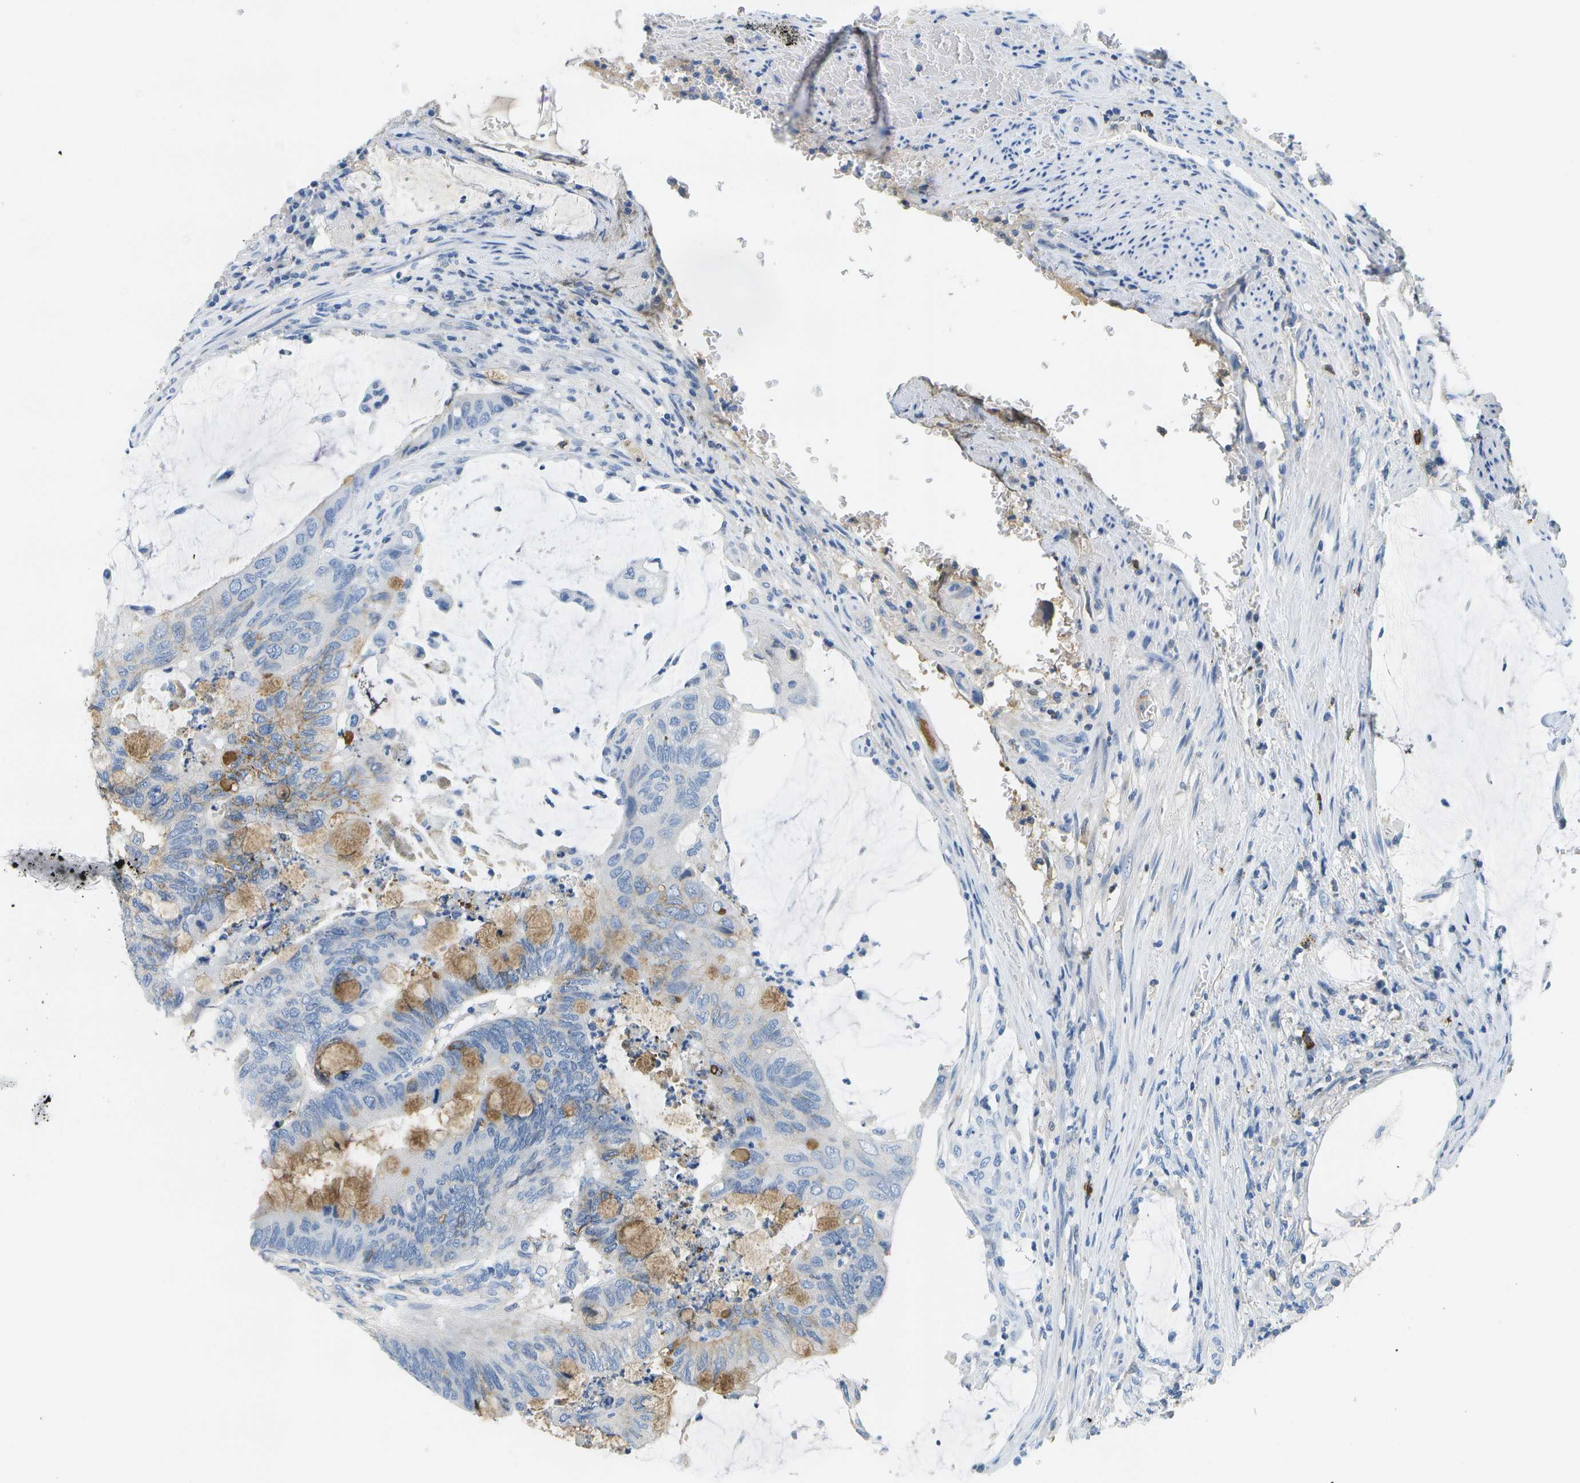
{"staining": {"intensity": "moderate", "quantity": "<25%", "location": "cytoplasmic/membranous"}, "tissue": "colorectal cancer", "cell_type": "Tumor cells", "image_type": "cancer", "snomed": [{"axis": "morphology", "description": "Normal tissue, NOS"}, {"axis": "morphology", "description": "Adenocarcinoma, NOS"}, {"axis": "topography", "description": "Rectum"}], "caption": "Brown immunohistochemical staining in colorectal adenocarcinoma demonstrates moderate cytoplasmic/membranous staining in approximately <25% of tumor cells.", "gene": "SERPINA1", "patient": {"sex": "male", "age": 92}}